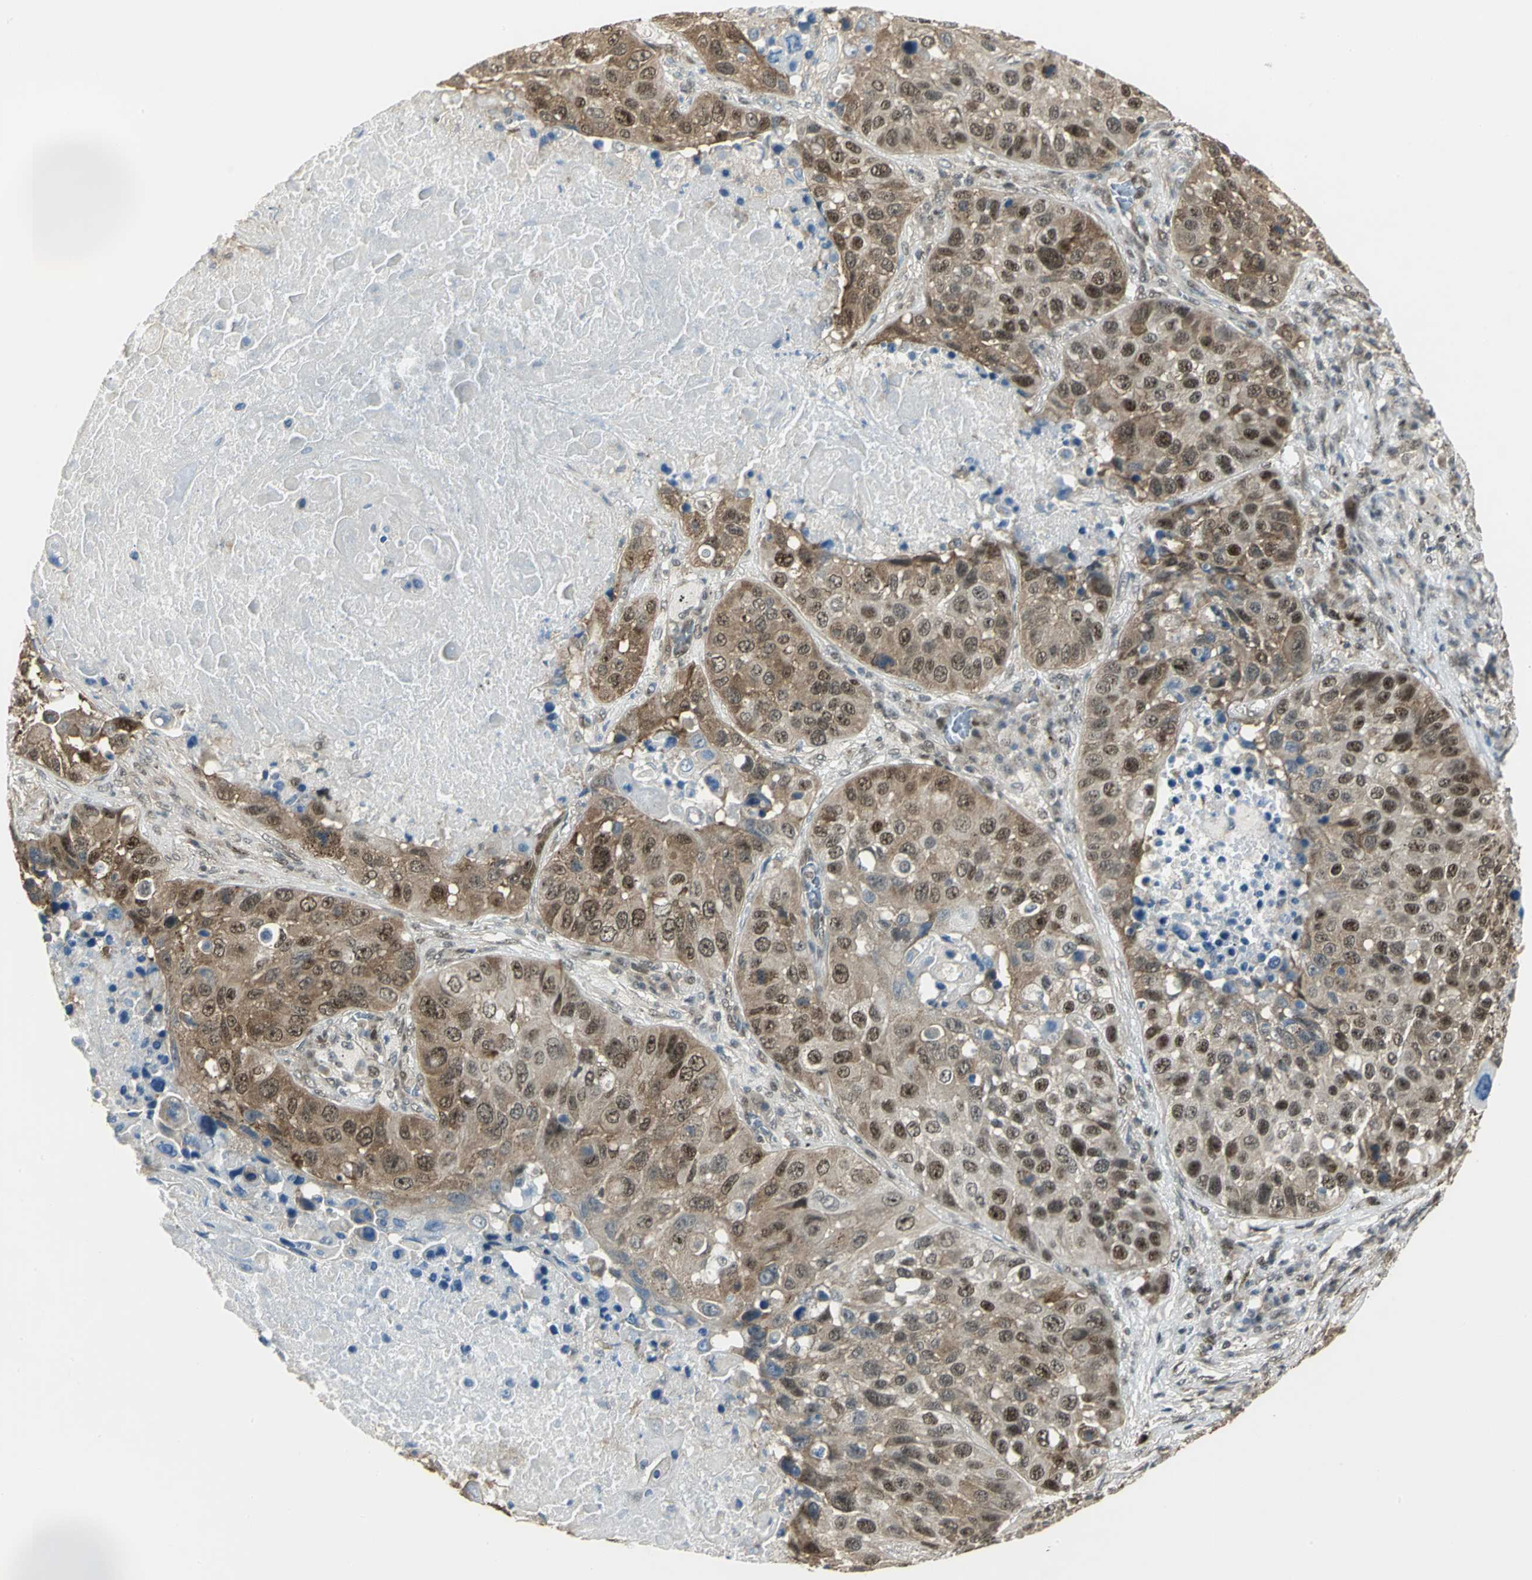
{"staining": {"intensity": "moderate", "quantity": ">75%", "location": "cytoplasmic/membranous,nuclear"}, "tissue": "lung cancer", "cell_type": "Tumor cells", "image_type": "cancer", "snomed": [{"axis": "morphology", "description": "Squamous cell carcinoma, NOS"}, {"axis": "topography", "description": "Lung"}], "caption": "IHC staining of lung squamous cell carcinoma, which exhibits medium levels of moderate cytoplasmic/membranous and nuclear staining in approximately >75% of tumor cells indicating moderate cytoplasmic/membranous and nuclear protein positivity. The staining was performed using DAB (3,3'-diaminobenzidine) (brown) for protein detection and nuclei were counterstained in hematoxylin (blue).", "gene": "DDX5", "patient": {"sex": "male", "age": 57}}